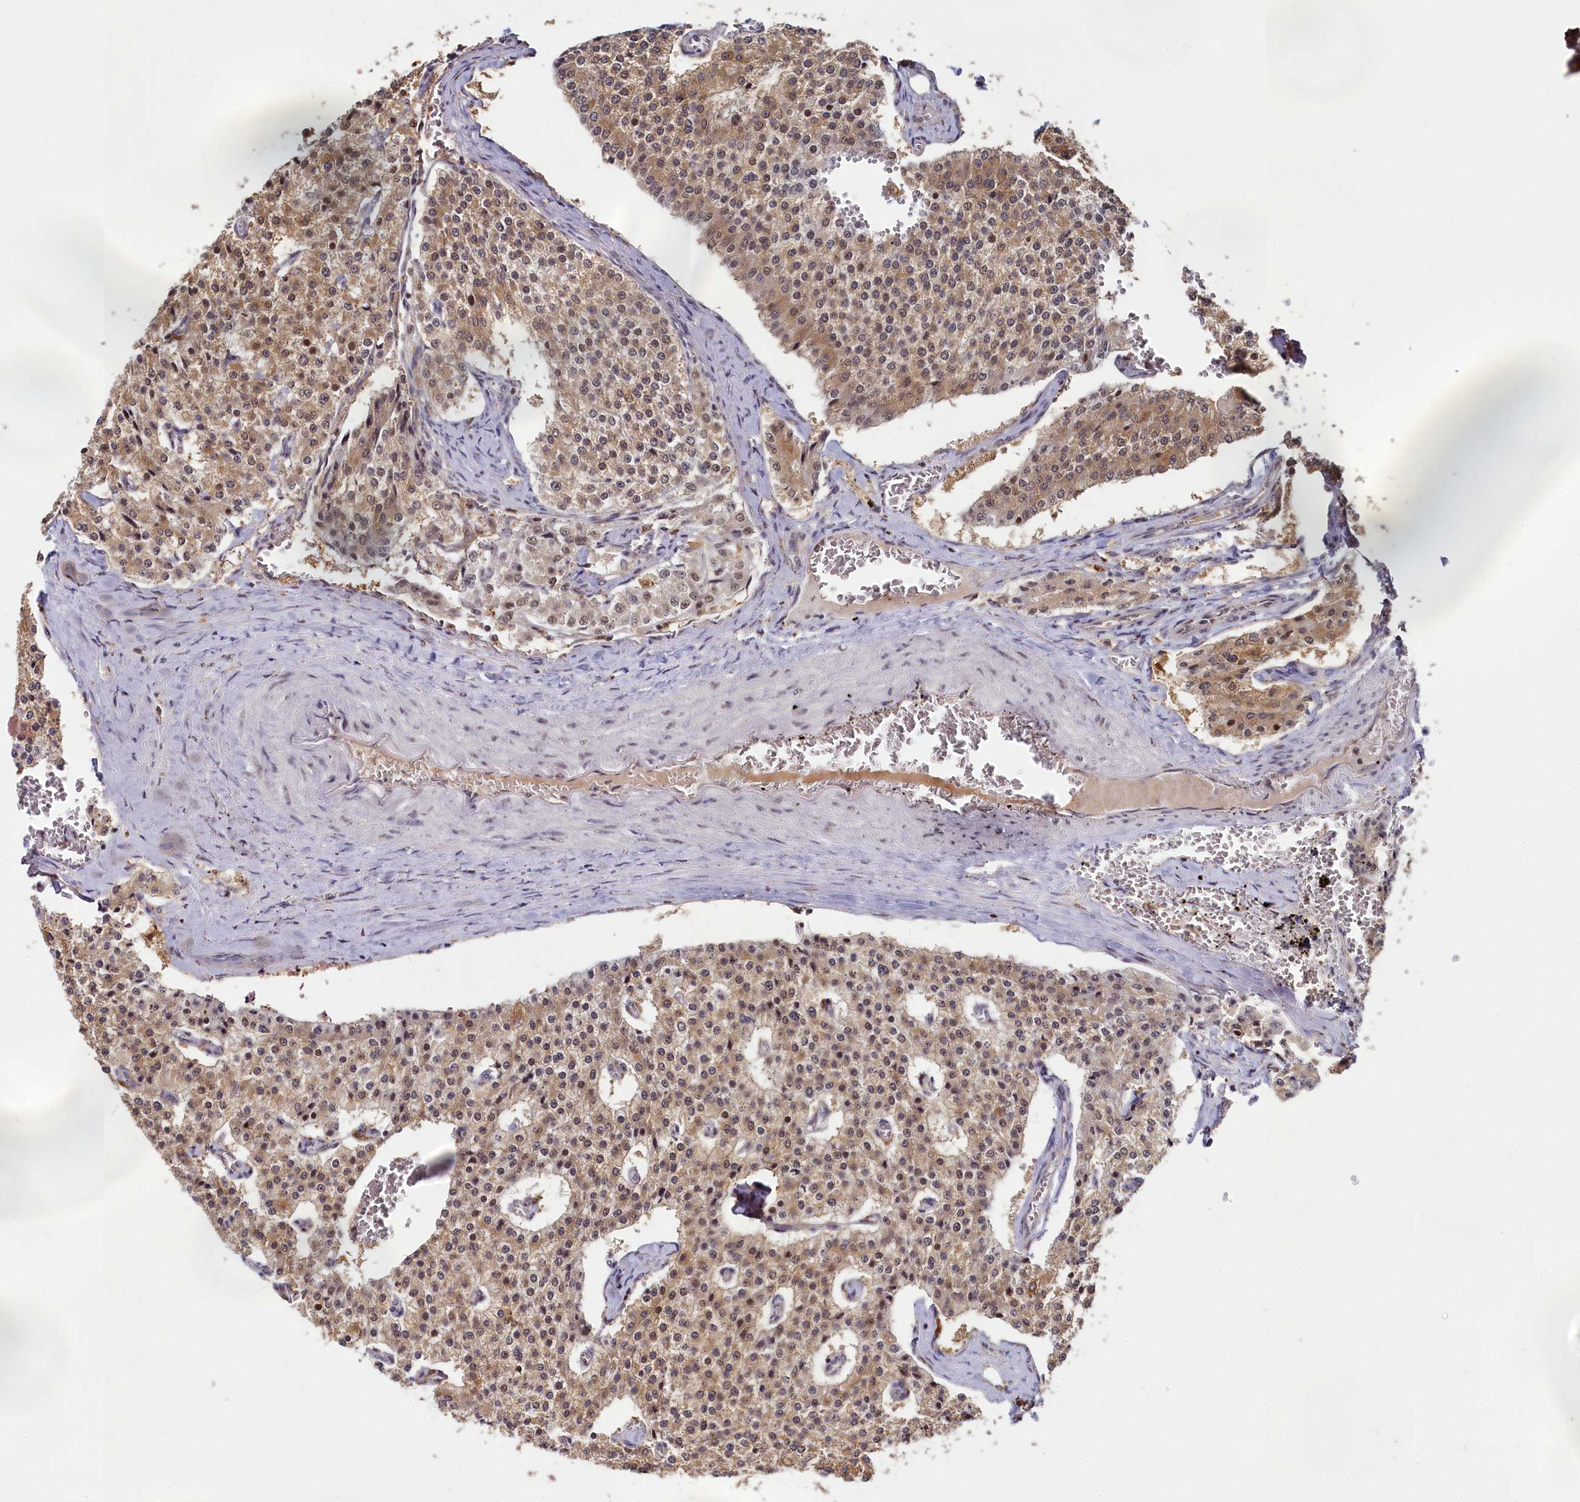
{"staining": {"intensity": "moderate", "quantity": ">75%", "location": "cytoplasmic/membranous,nuclear"}, "tissue": "carcinoid", "cell_type": "Tumor cells", "image_type": "cancer", "snomed": [{"axis": "morphology", "description": "Carcinoid, malignant, NOS"}, {"axis": "topography", "description": "Colon"}], "caption": "A histopathology image showing moderate cytoplasmic/membranous and nuclear positivity in approximately >75% of tumor cells in malignant carcinoid, as visualized by brown immunohistochemical staining.", "gene": "PPHLN1", "patient": {"sex": "female", "age": 52}}